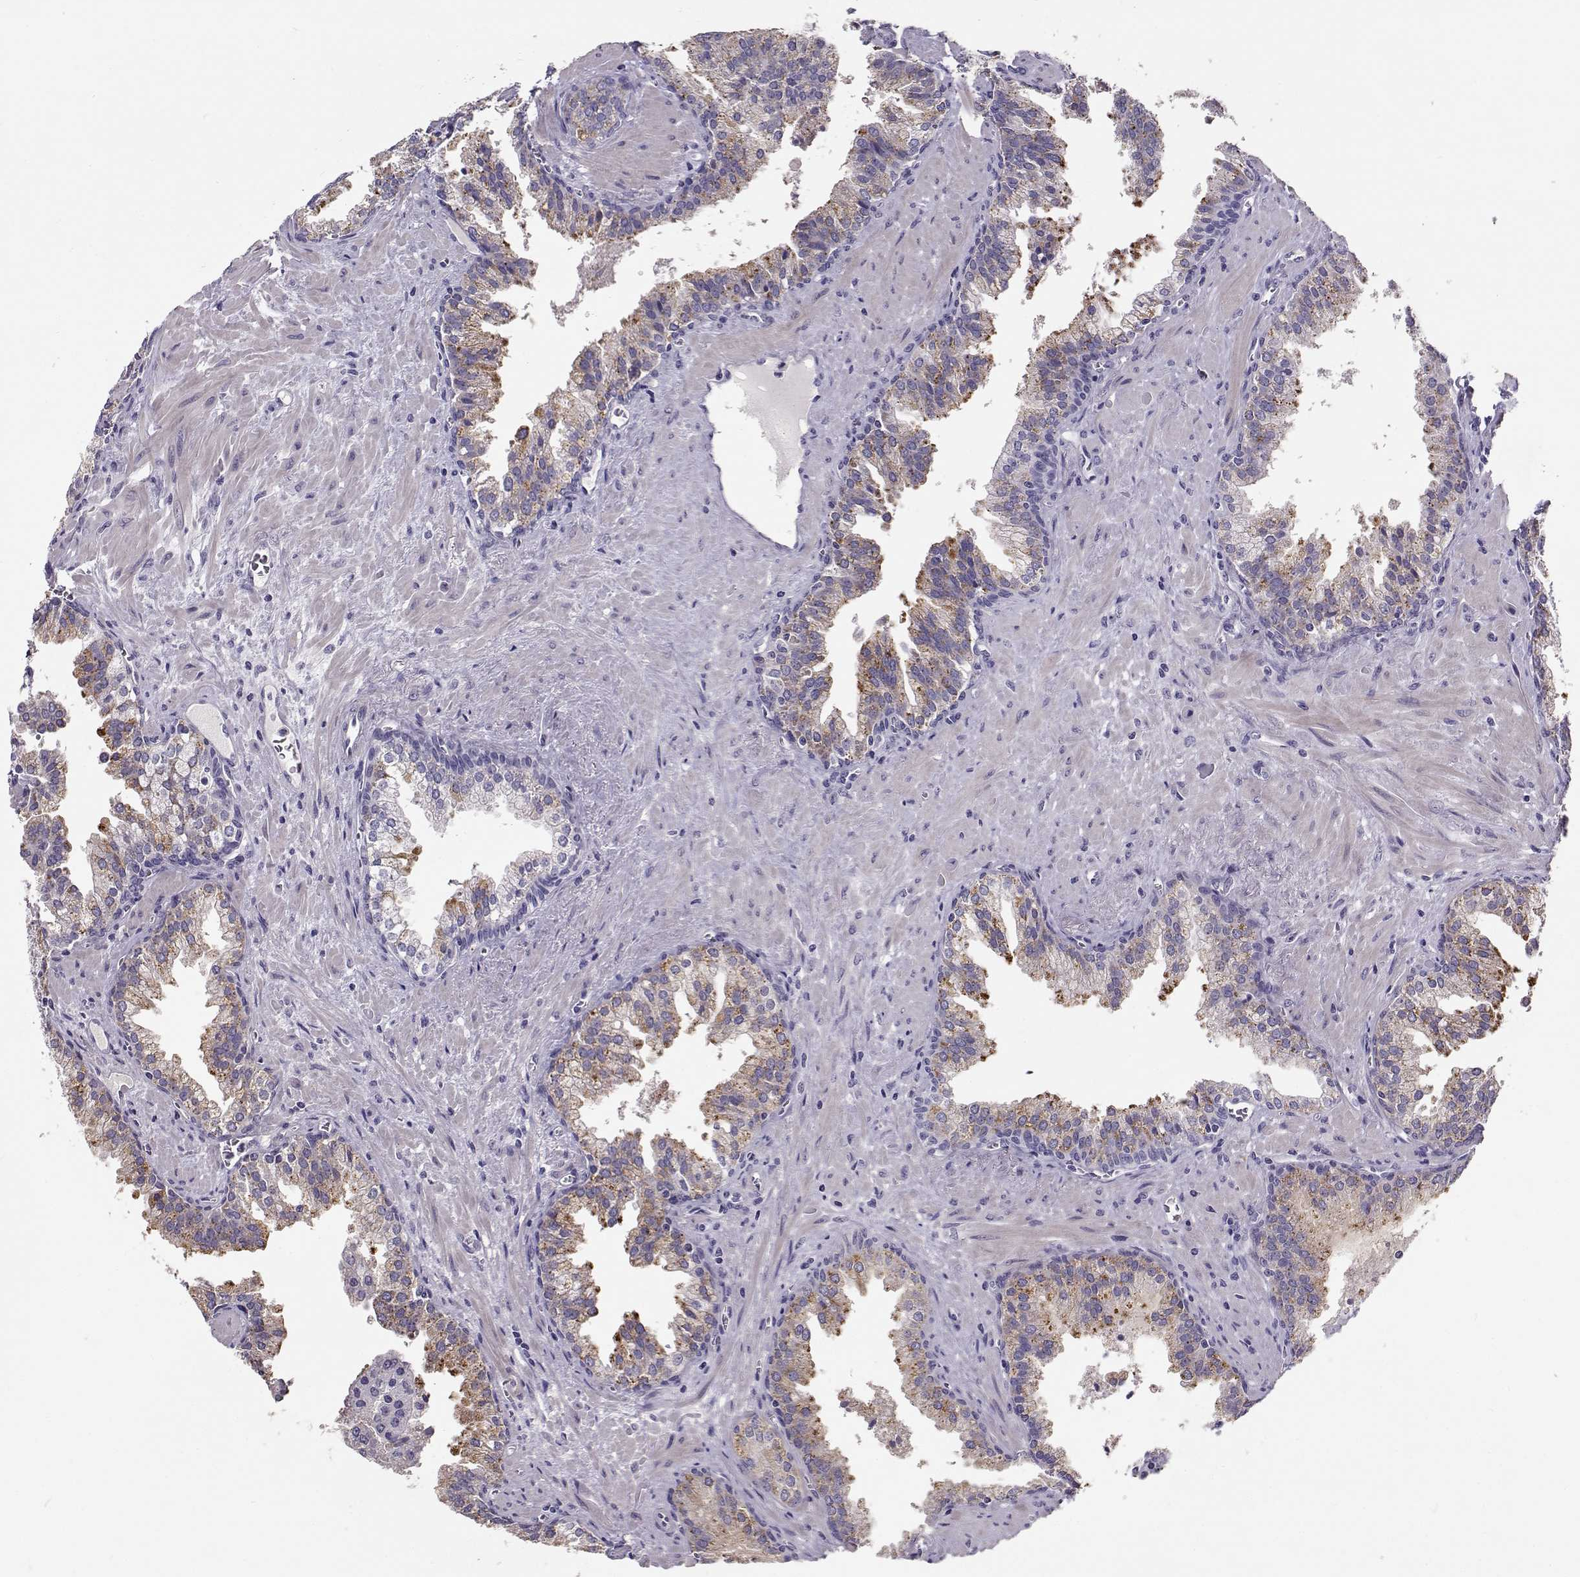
{"staining": {"intensity": "moderate", "quantity": "<25%", "location": "cytoplasmic/membranous"}, "tissue": "prostate cancer", "cell_type": "Tumor cells", "image_type": "cancer", "snomed": [{"axis": "morphology", "description": "Adenocarcinoma, High grade"}, {"axis": "topography", "description": "Prostate"}], "caption": "A brown stain highlights moderate cytoplasmic/membranous expression of a protein in prostate high-grade adenocarcinoma tumor cells.", "gene": "NPW", "patient": {"sex": "male", "age": 68}}